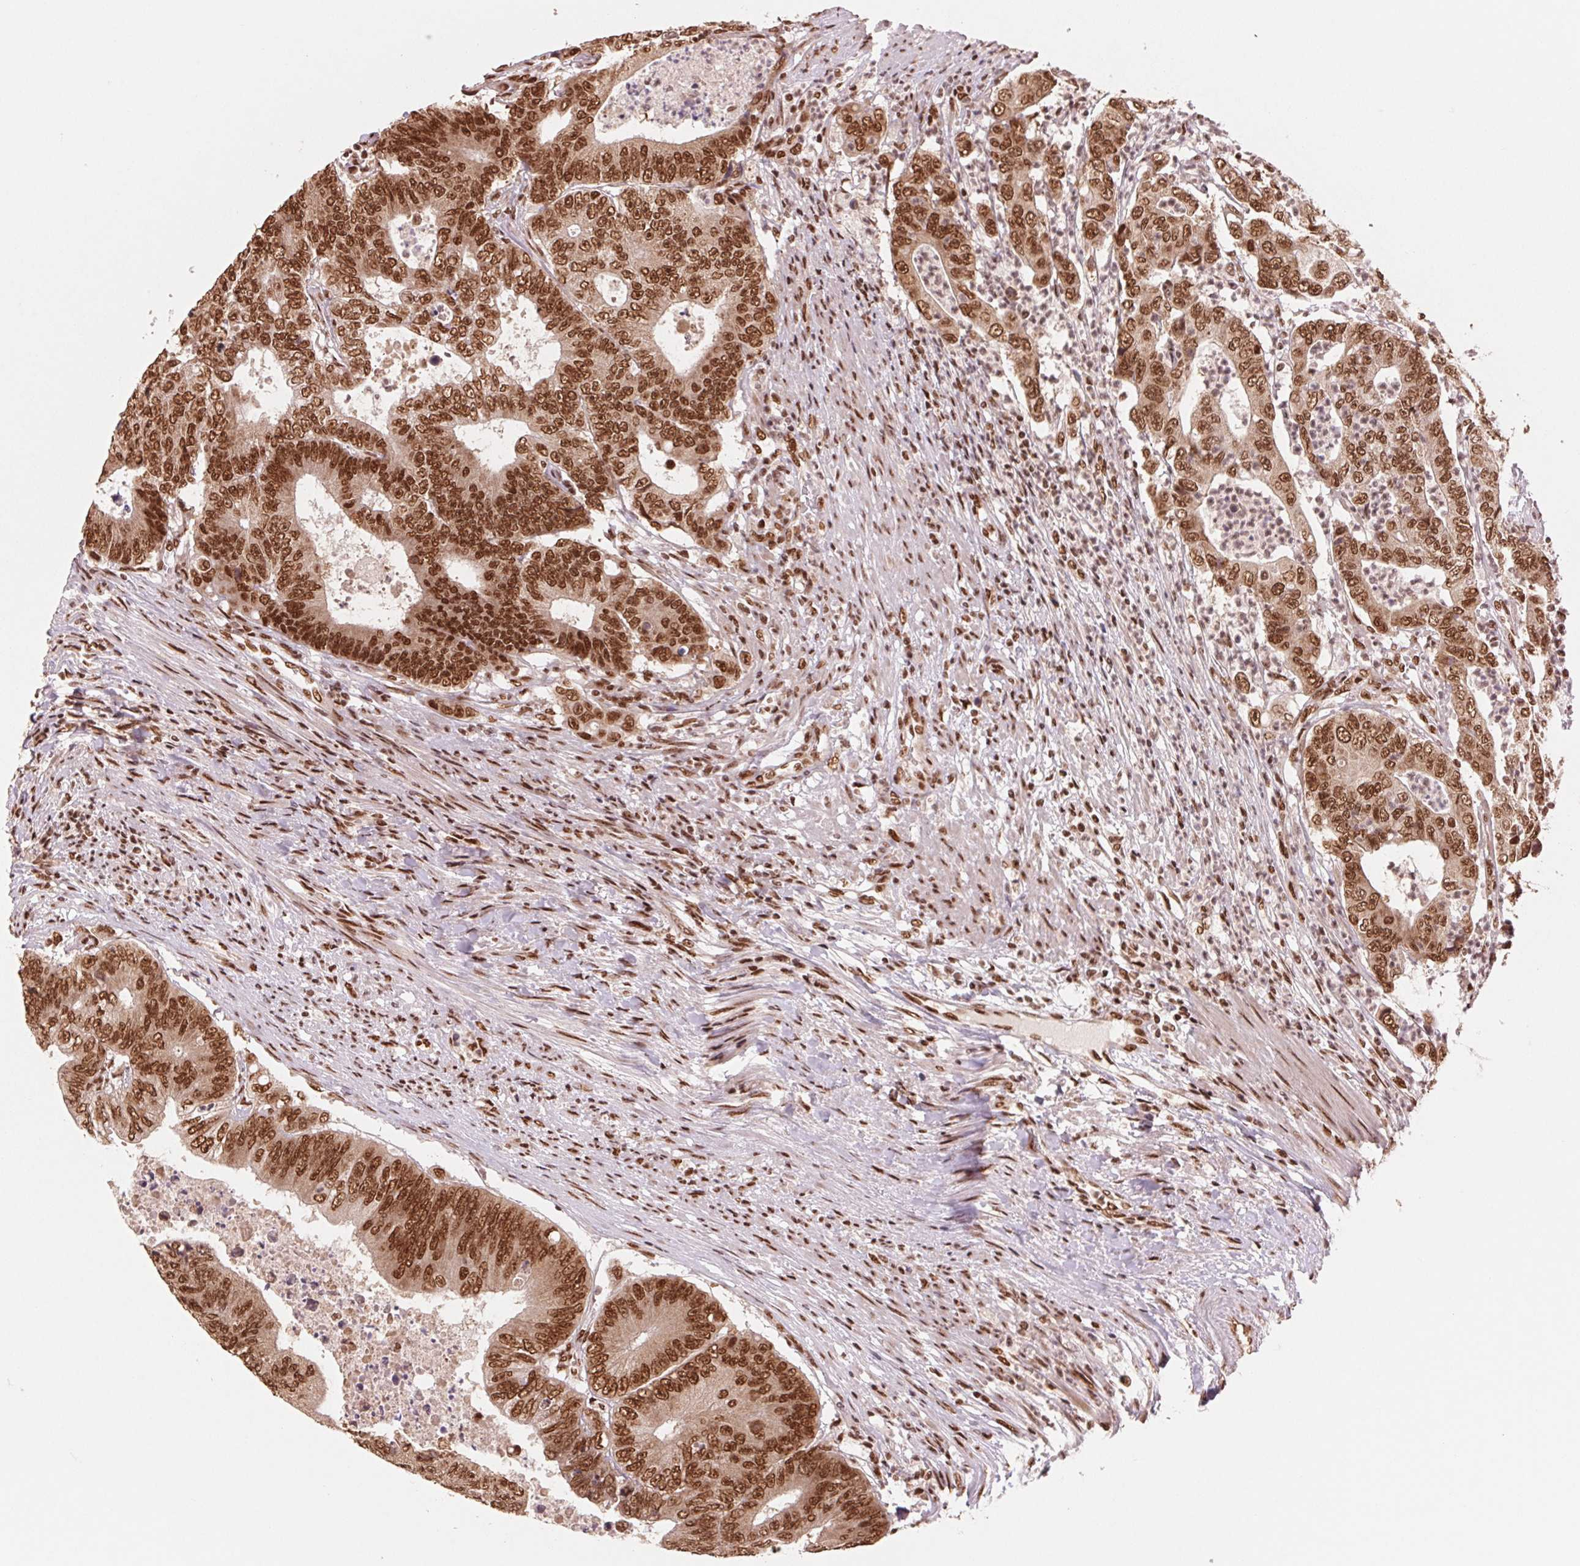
{"staining": {"intensity": "strong", "quantity": ">75%", "location": "nuclear"}, "tissue": "colorectal cancer", "cell_type": "Tumor cells", "image_type": "cancer", "snomed": [{"axis": "morphology", "description": "Adenocarcinoma, NOS"}, {"axis": "topography", "description": "Colon"}], "caption": "This photomicrograph demonstrates immunohistochemistry staining of colorectal adenocarcinoma, with high strong nuclear staining in approximately >75% of tumor cells.", "gene": "TTLL9", "patient": {"sex": "female", "age": 48}}